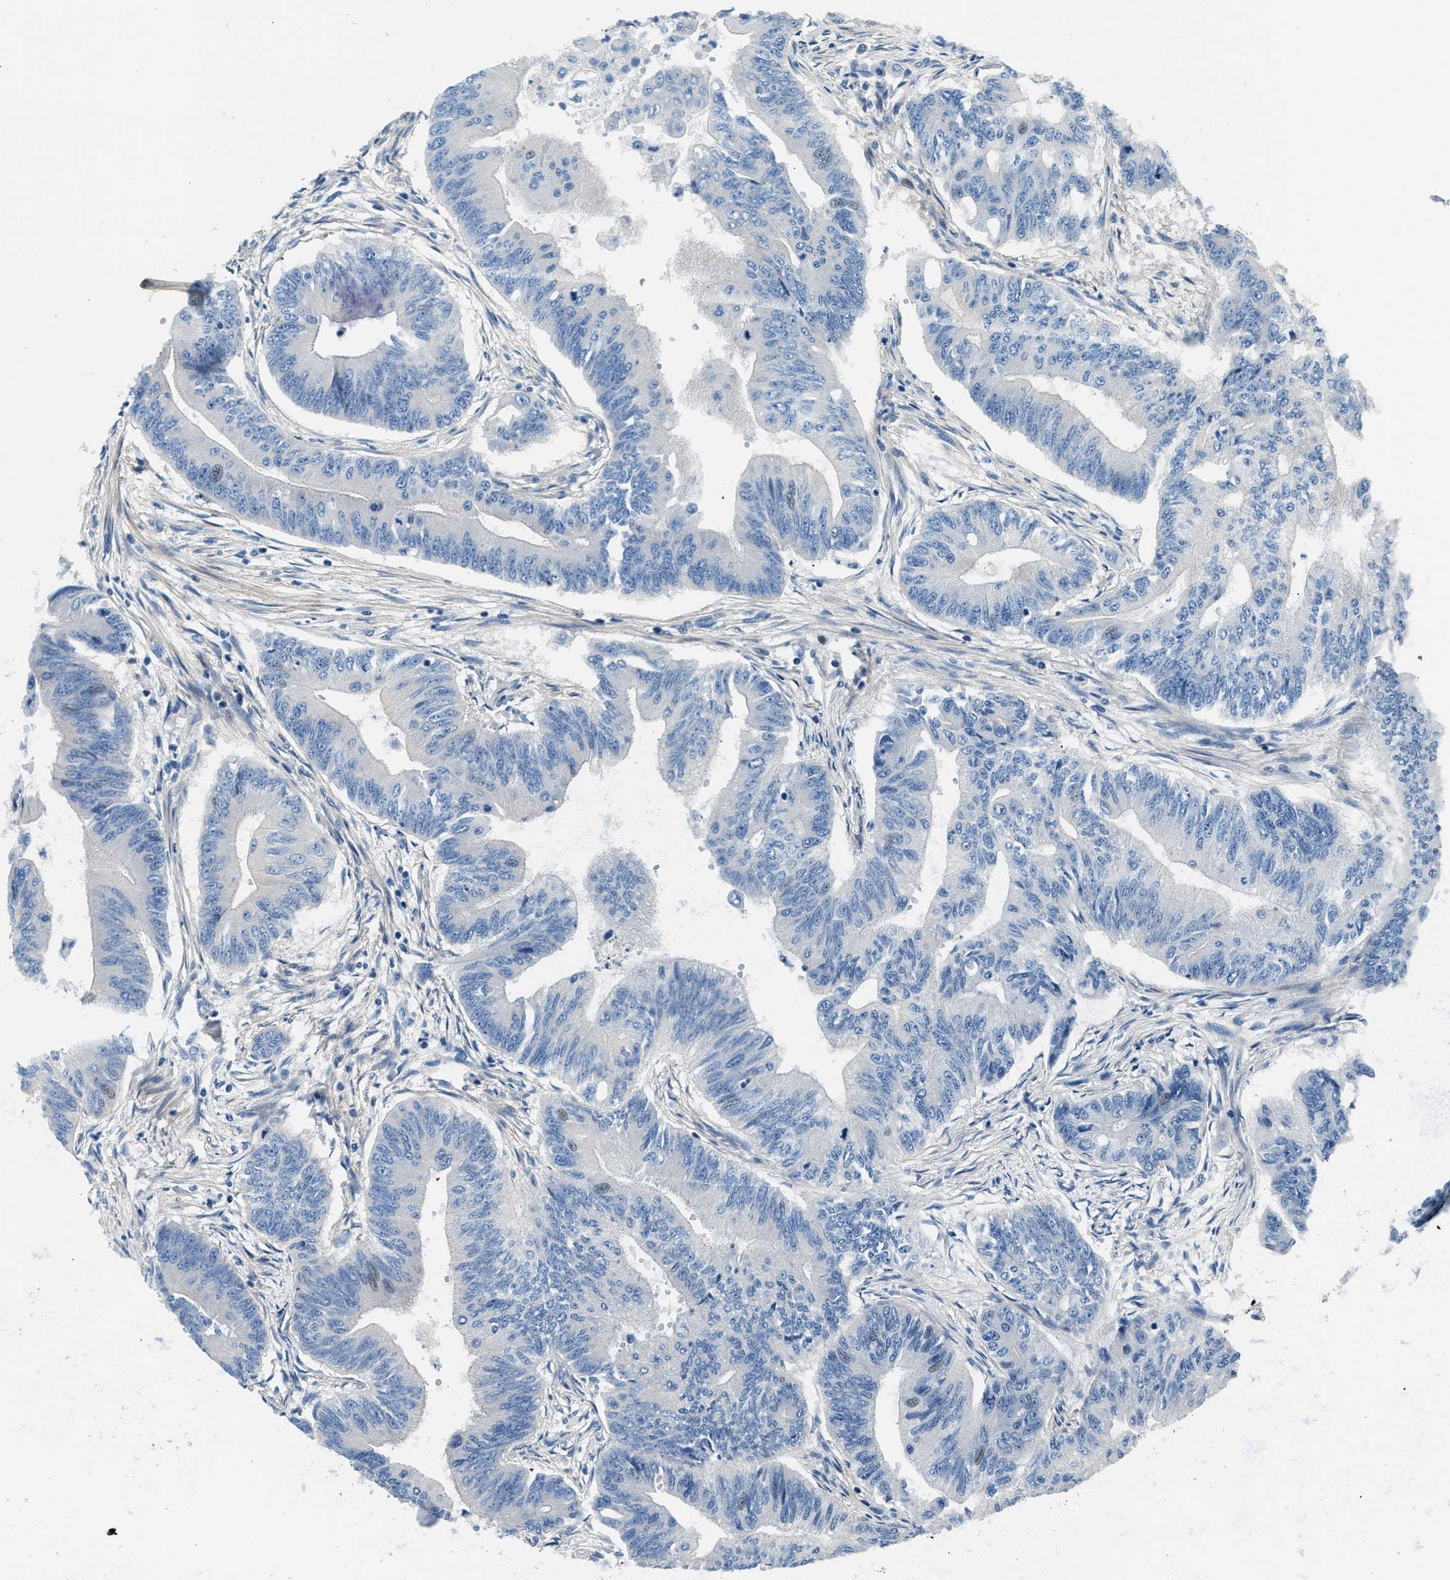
{"staining": {"intensity": "negative", "quantity": "none", "location": "none"}, "tissue": "colorectal cancer", "cell_type": "Tumor cells", "image_type": "cancer", "snomed": [{"axis": "morphology", "description": "Adenoma, NOS"}, {"axis": "morphology", "description": "Adenocarcinoma, NOS"}, {"axis": "topography", "description": "Colon"}], "caption": "Micrograph shows no significant protein expression in tumor cells of colorectal cancer.", "gene": "CDRT4", "patient": {"sex": "male", "age": 79}}